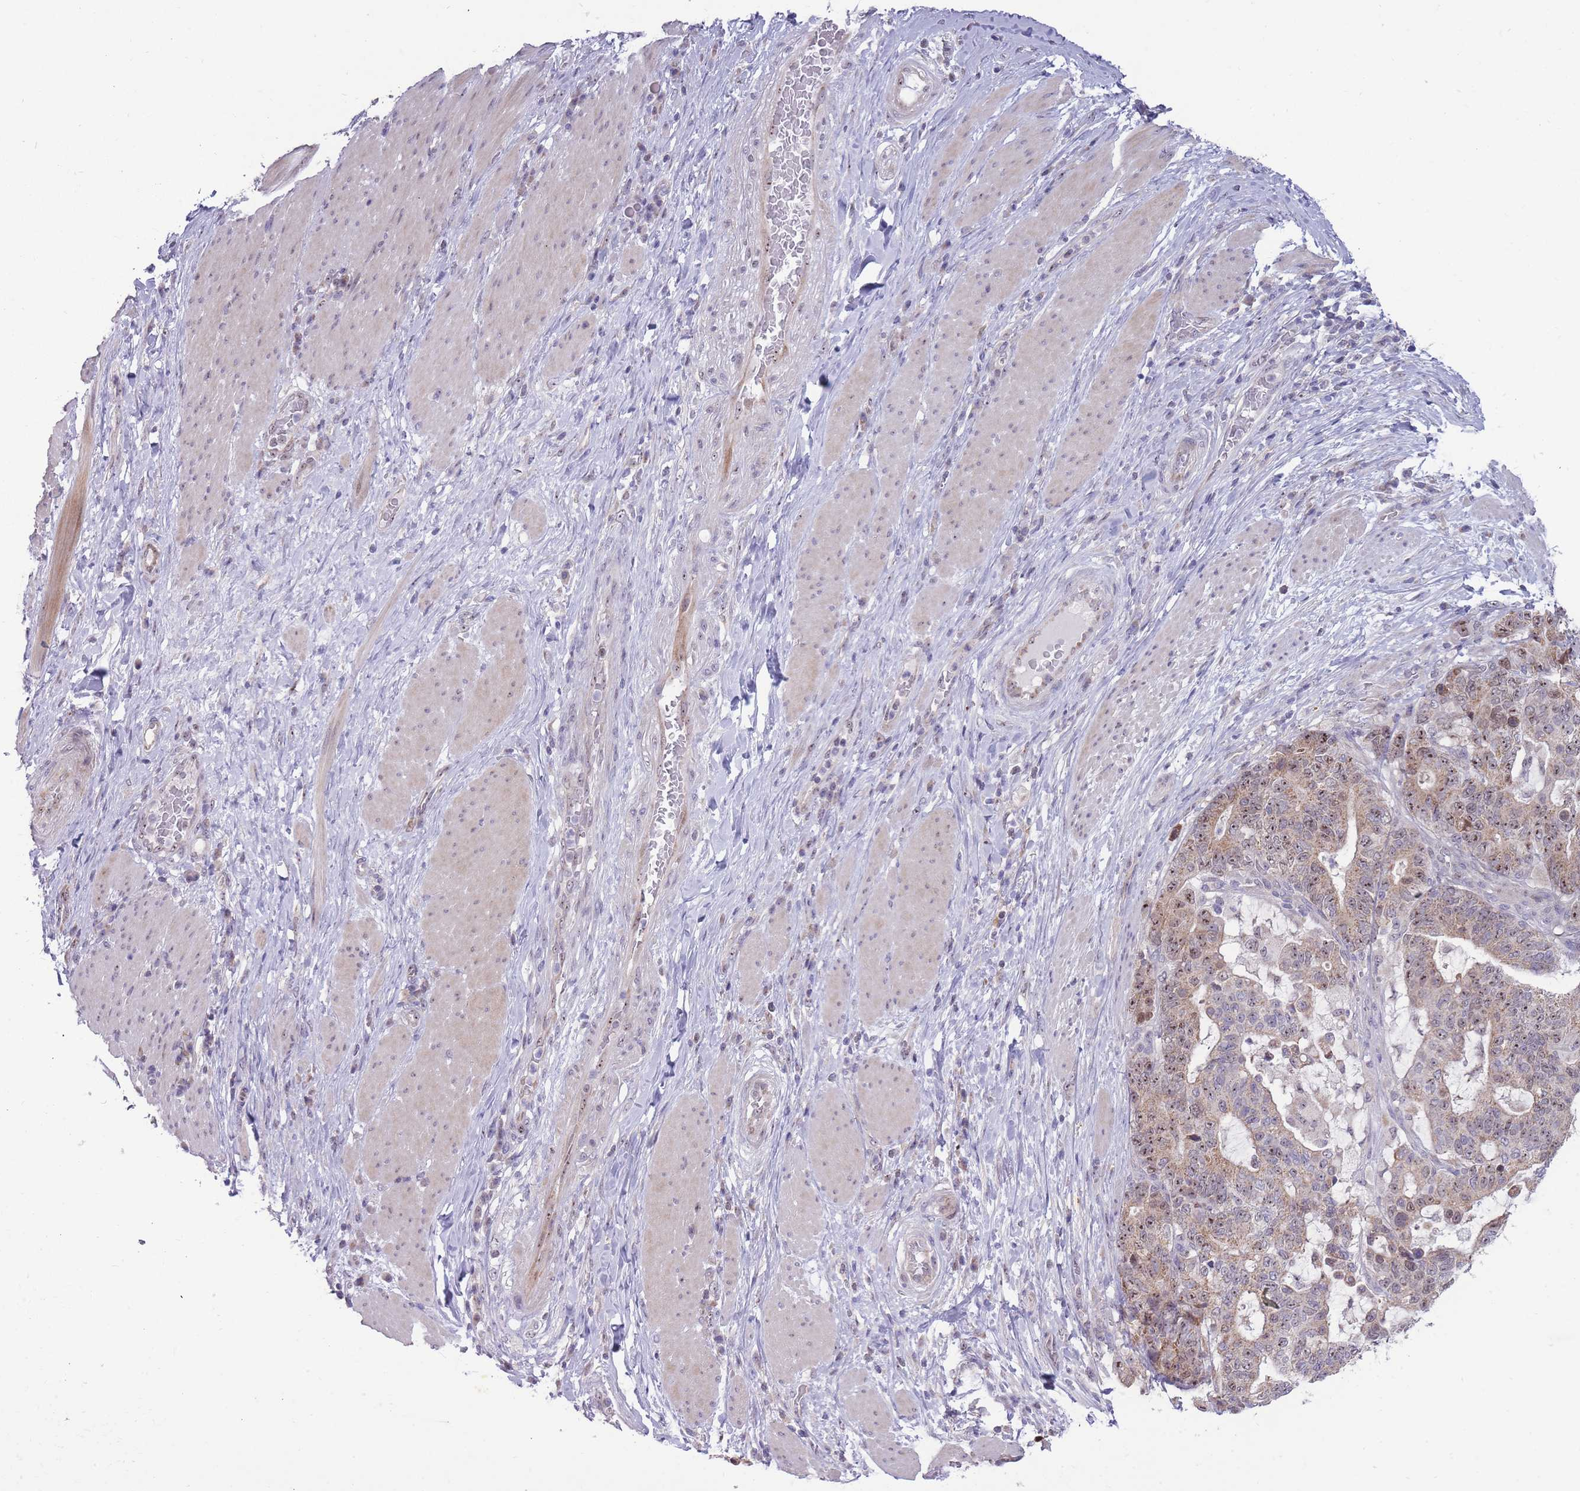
{"staining": {"intensity": "moderate", "quantity": ">75%", "location": "cytoplasmic/membranous,nuclear"}, "tissue": "stomach cancer", "cell_type": "Tumor cells", "image_type": "cancer", "snomed": [{"axis": "morphology", "description": "Normal tissue, NOS"}, {"axis": "morphology", "description": "Adenocarcinoma, NOS"}, {"axis": "topography", "description": "Stomach"}], "caption": "Tumor cells reveal moderate cytoplasmic/membranous and nuclear staining in approximately >75% of cells in adenocarcinoma (stomach).", "gene": "MCIDAS", "patient": {"sex": "female", "age": 64}}